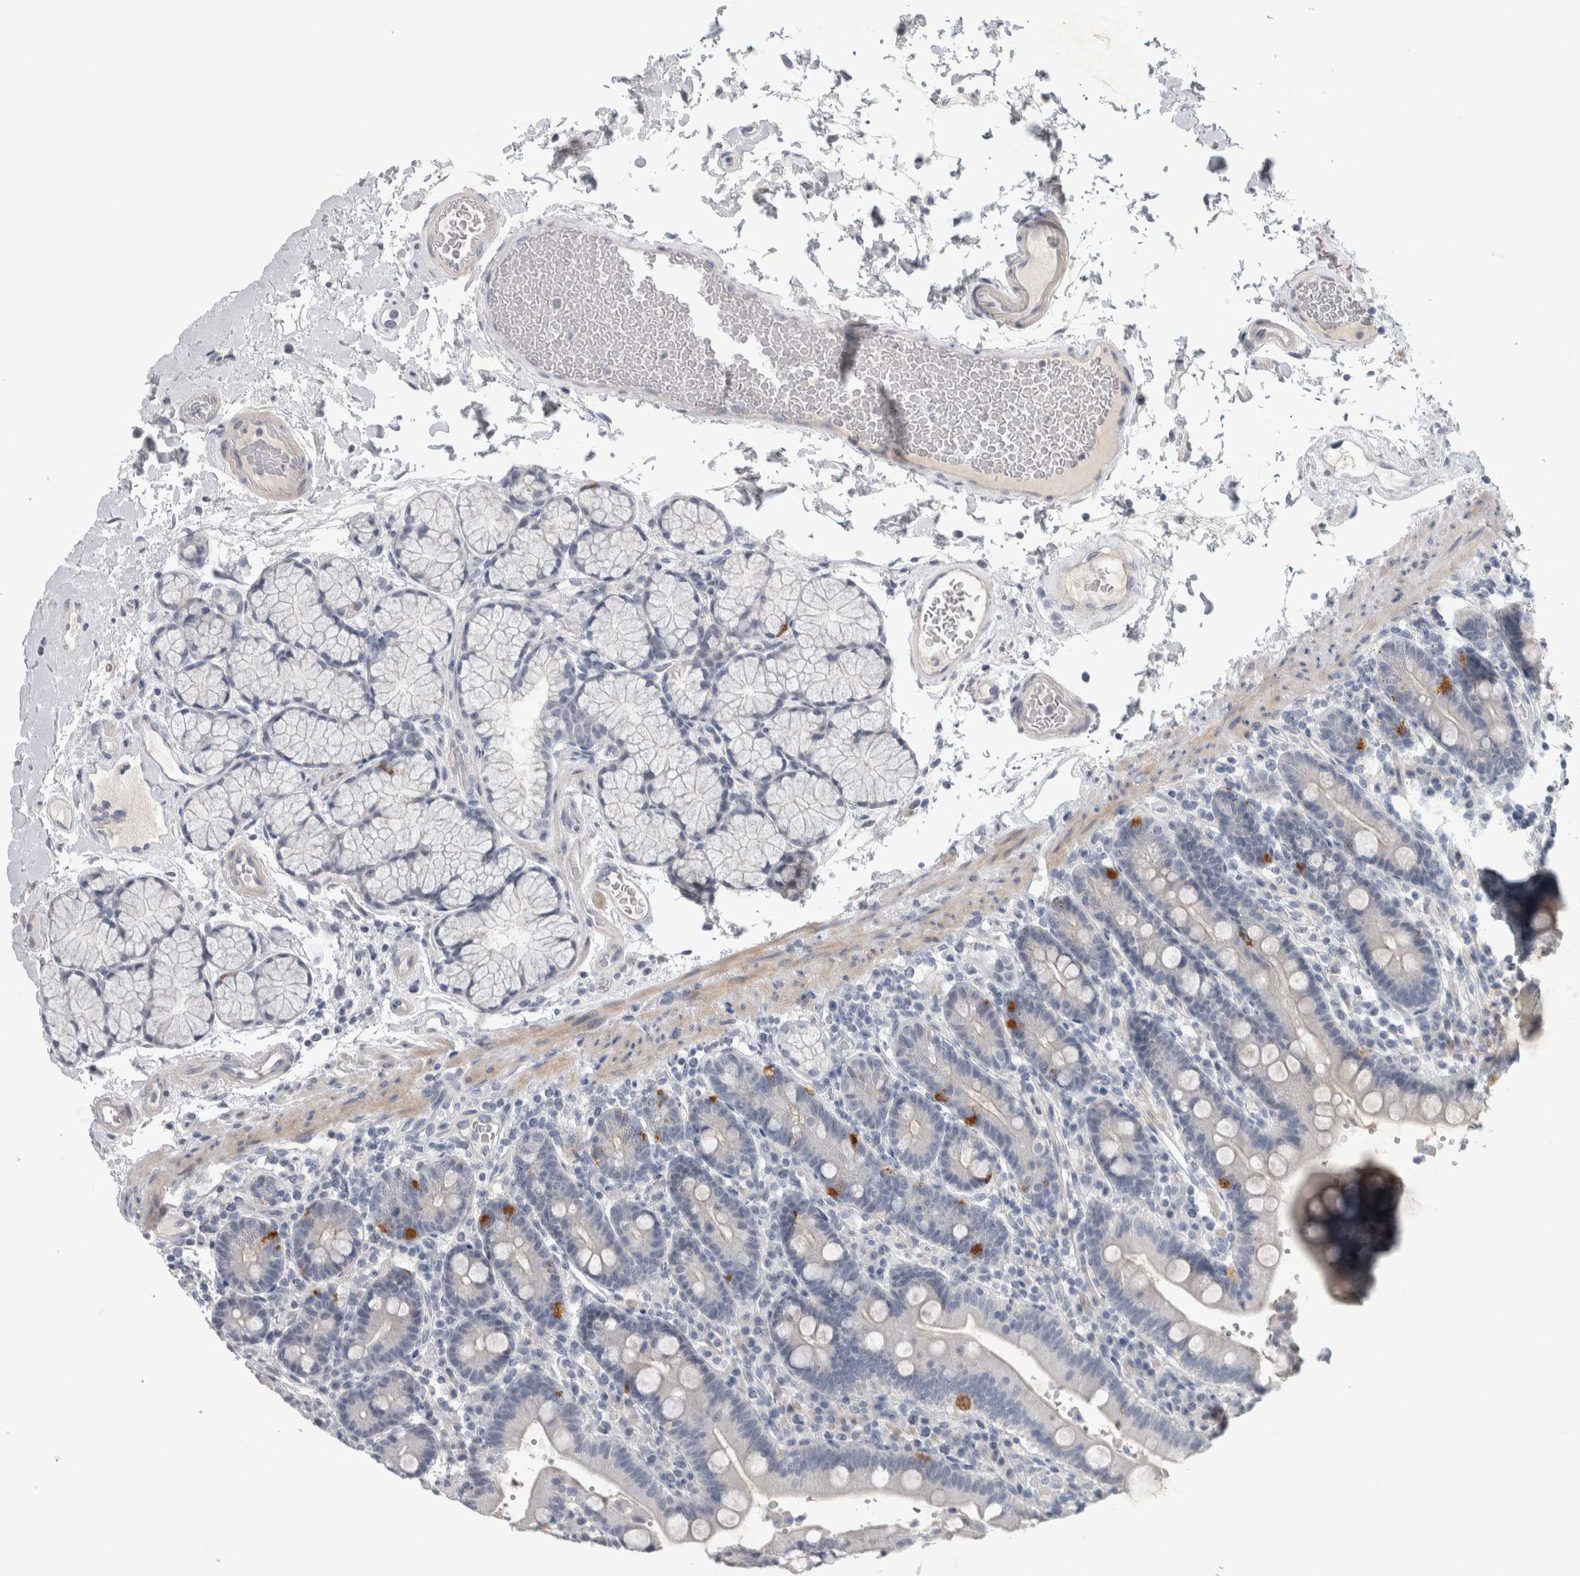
{"staining": {"intensity": "strong", "quantity": "<25%", "location": "cytoplasmic/membranous"}, "tissue": "duodenum", "cell_type": "Glandular cells", "image_type": "normal", "snomed": [{"axis": "morphology", "description": "Normal tissue, NOS"}, {"axis": "topography", "description": "Small intestine, NOS"}], "caption": "The immunohistochemical stain shows strong cytoplasmic/membranous positivity in glandular cells of unremarkable duodenum. The staining is performed using DAB brown chromogen to label protein expression. The nuclei are counter-stained blue using hematoxylin.", "gene": "ADAM2", "patient": {"sex": "female", "age": 71}}